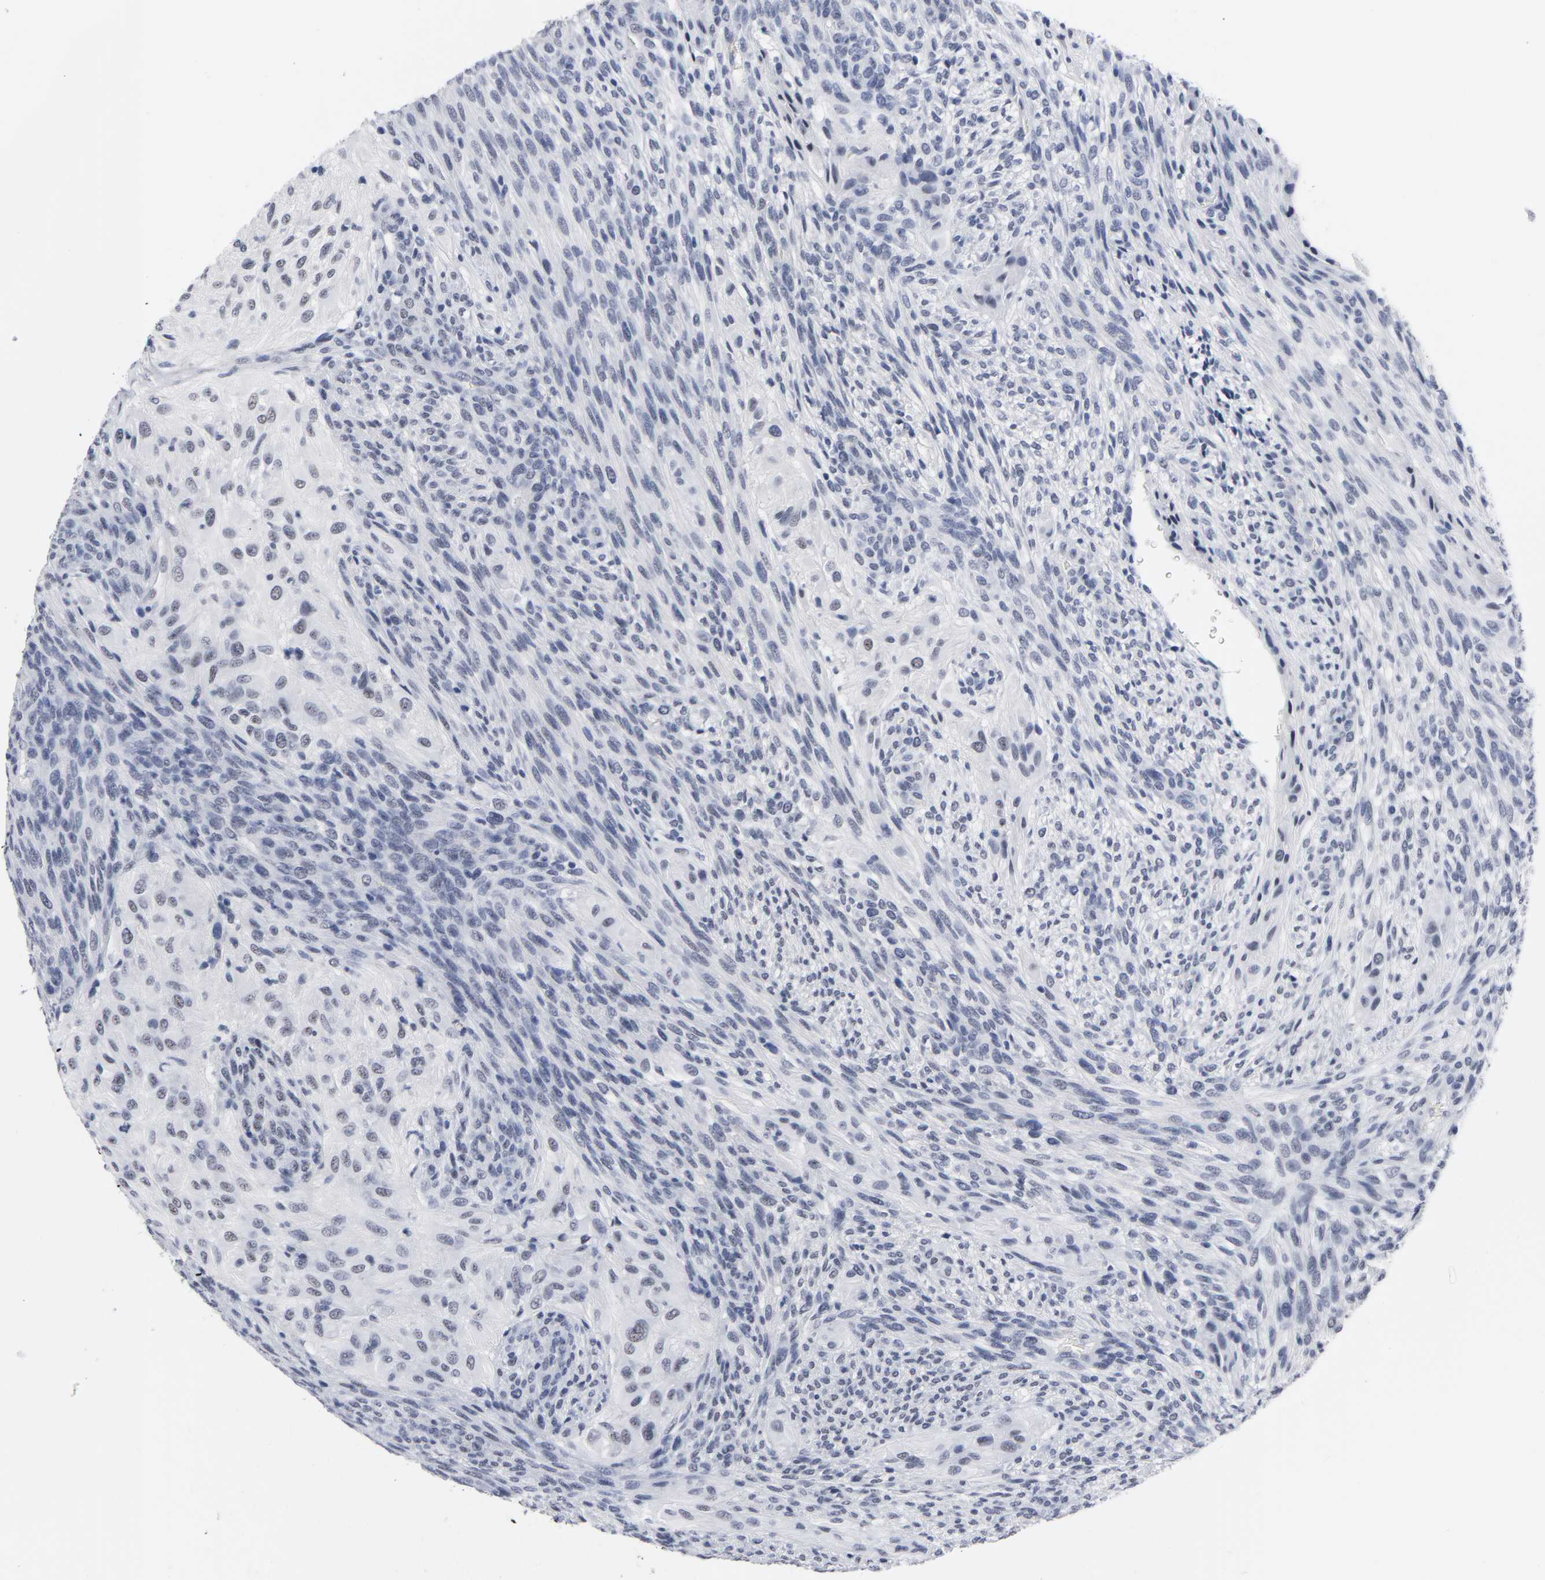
{"staining": {"intensity": "negative", "quantity": "none", "location": "none"}, "tissue": "glioma", "cell_type": "Tumor cells", "image_type": "cancer", "snomed": [{"axis": "morphology", "description": "Glioma, malignant, High grade"}, {"axis": "topography", "description": "Cerebral cortex"}], "caption": "This is an IHC micrograph of human glioma. There is no positivity in tumor cells.", "gene": "GRHL2", "patient": {"sex": "female", "age": 55}}